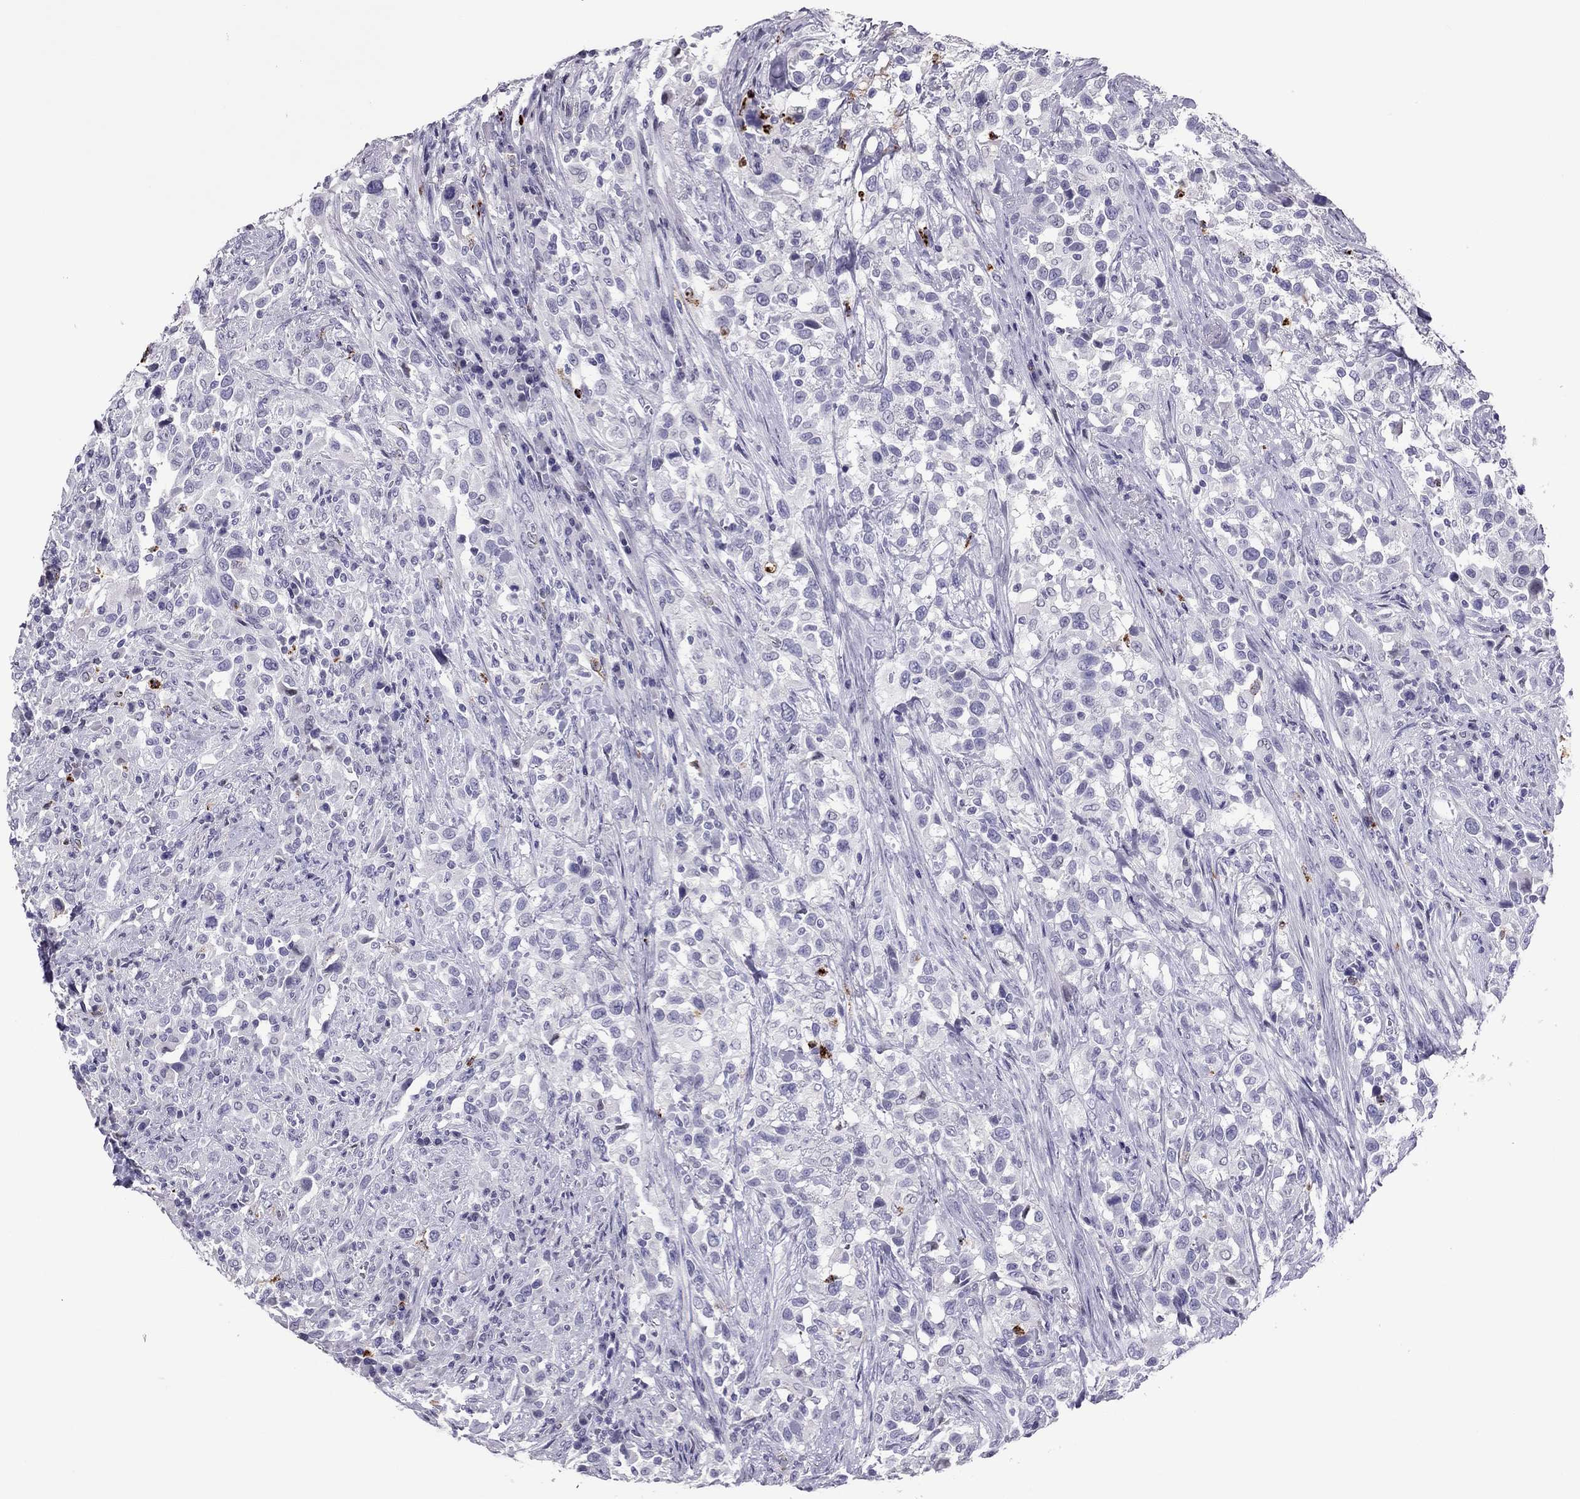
{"staining": {"intensity": "negative", "quantity": "none", "location": "none"}, "tissue": "urothelial cancer", "cell_type": "Tumor cells", "image_type": "cancer", "snomed": [{"axis": "morphology", "description": "Urothelial carcinoma, NOS"}, {"axis": "morphology", "description": "Urothelial carcinoma, High grade"}, {"axis": "topography", "description": "Urinary bladder"}], "caption": "Immunohistochemical staining of human urothelial cancer reveals no significant expression in tumor cells.", "gene": "CCL27", "patient": {"sex": "female", "age": 64}}